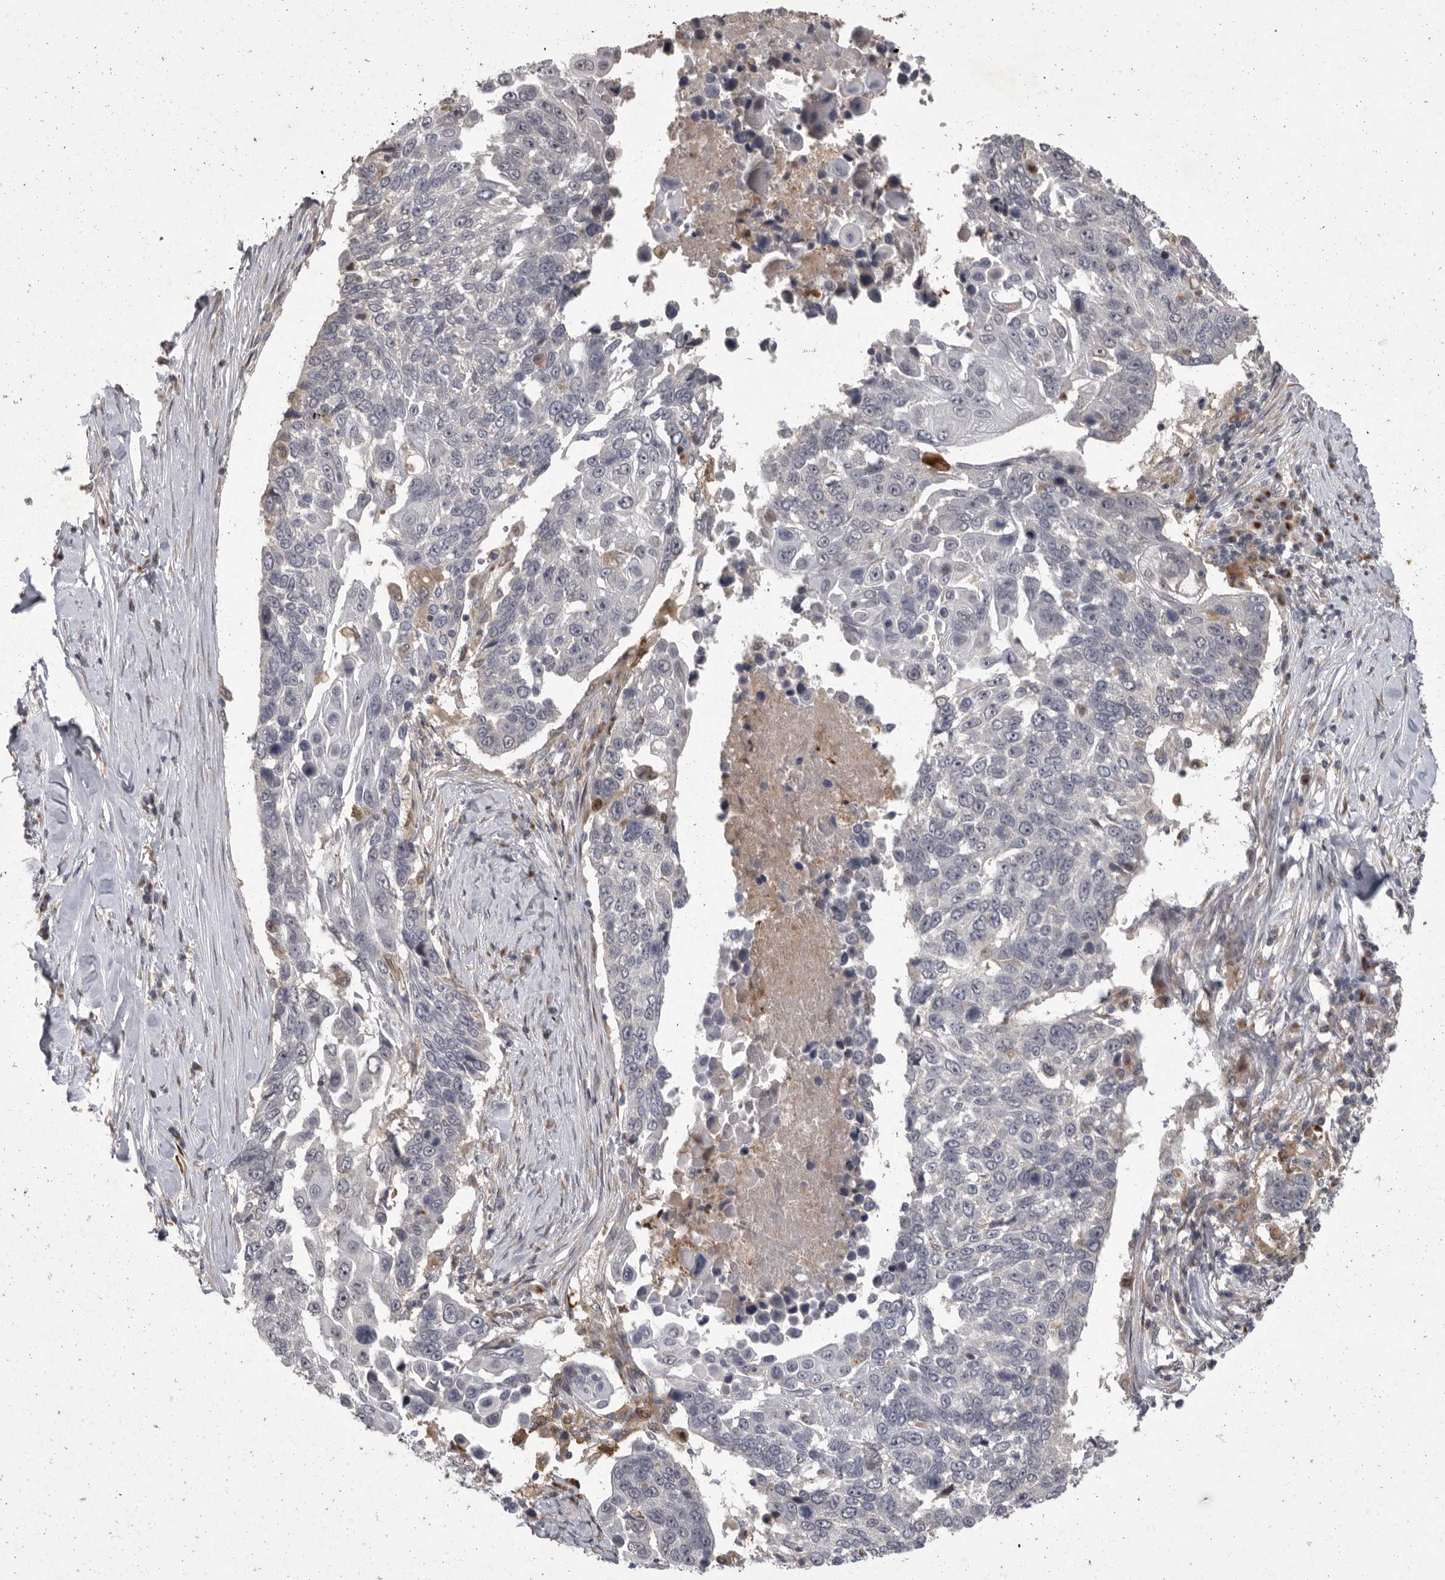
{"staining": {"intensity": "negative", "quantity": "none", "location": "none"}, "tissue": "lung cancer", "cell_type": "Tumor cells", "image_type": "cancer", "snomed": [{"axis": "morphology", "description": "Squamous cell carcinoma, NOS"}, {"axis": "topography", "description": "Lung"}], "caption": "This photomicrograph is of lung squamous cell carcinoma stained with IHC to label a protein in brown with the nuclei are counter-stained blue. There is no expression in tumor cells. The staining was performed using DAB to visualize the protein expression in brown, while the nuclei were stained in blue with hematoxylin (Magnification: 20x).", "gene": "MAN2A1", "patient": {"sex": "male", "age": 66}}